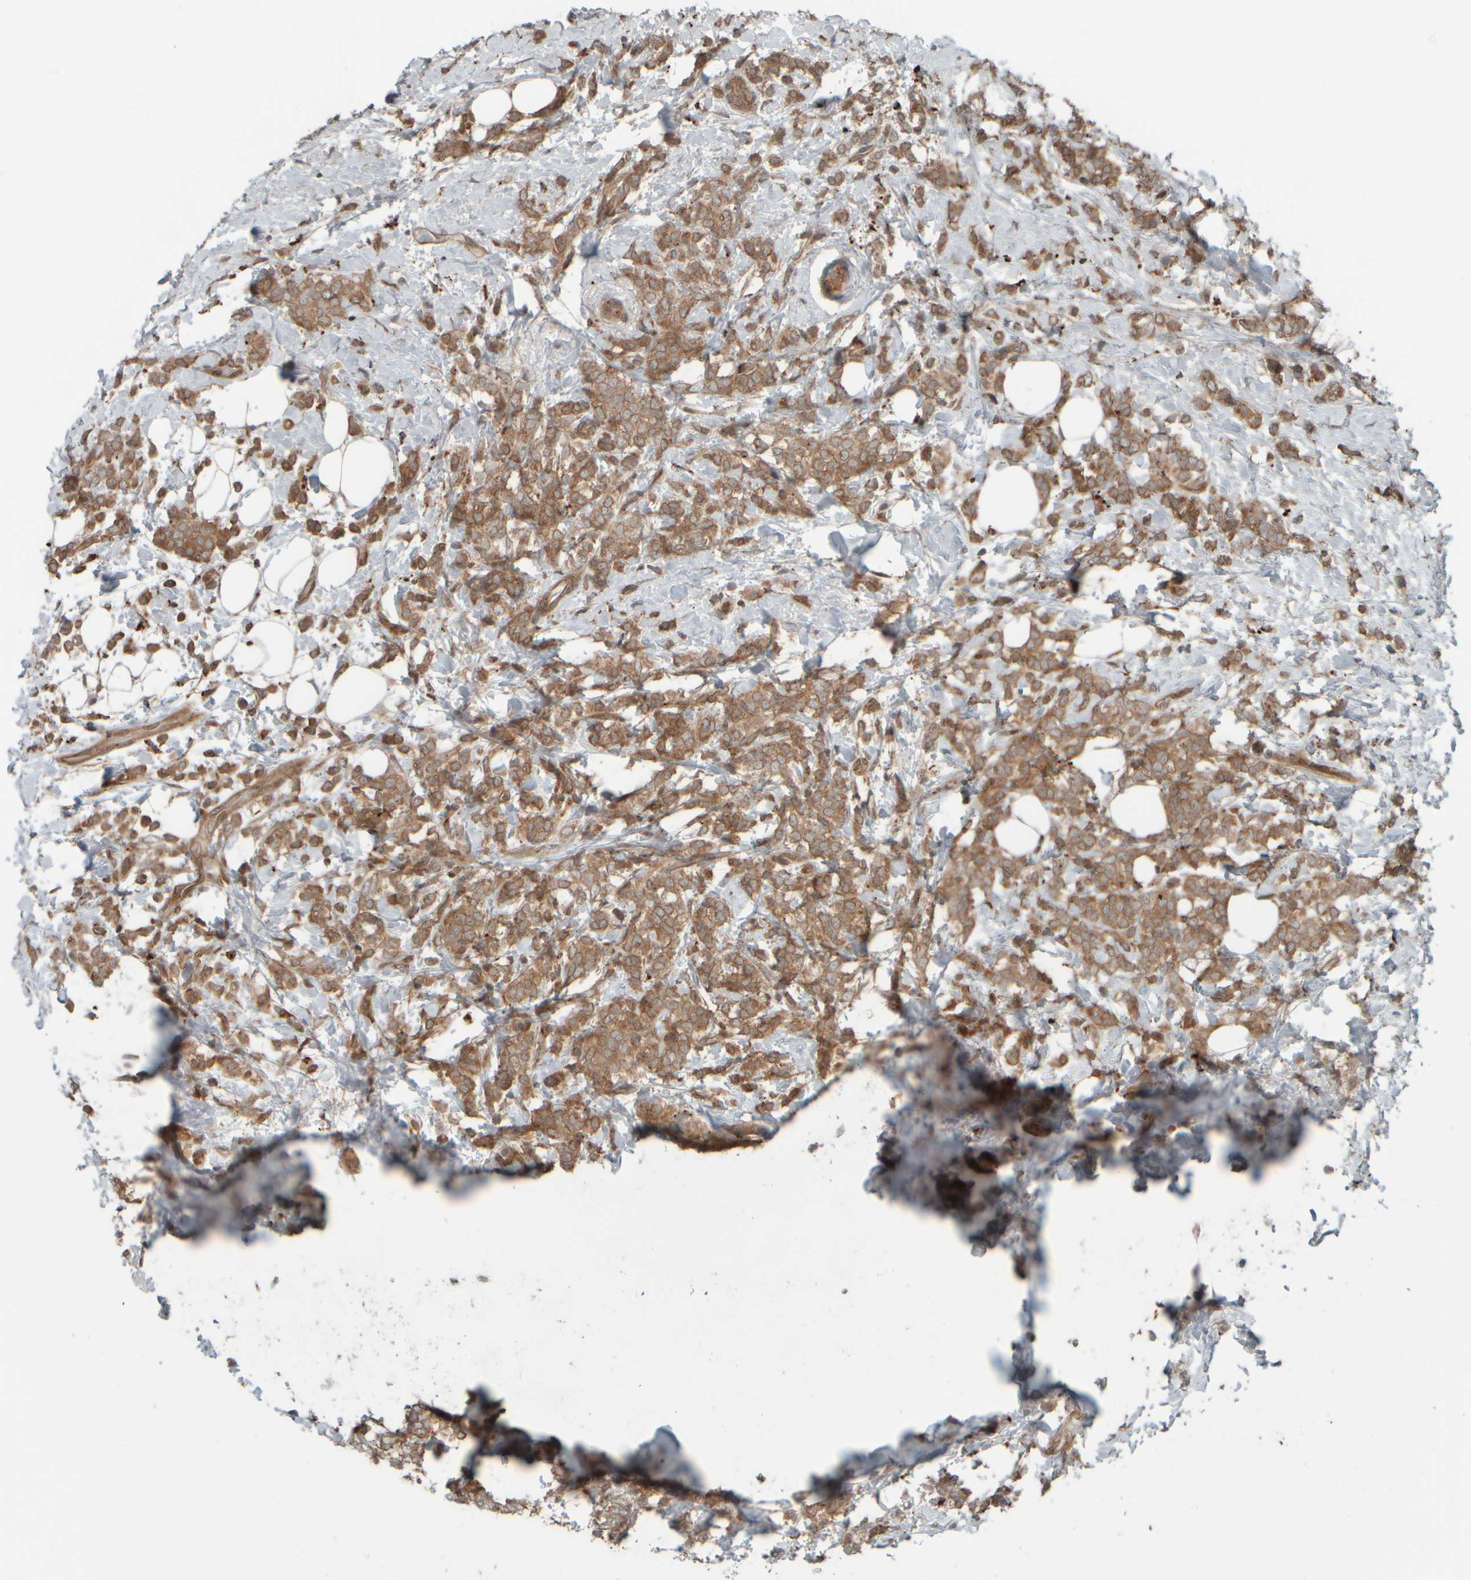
{"staining": {"intensity": "moderate", "quantity": ">75%", "location": "cytoplasmic/membranous"}, "tissue": "breast cancer", "cell_type": "Tumor cells", "image_type": "cancer", "snomed": [{"axis": "morphology", "description": "Lobular carcinoma"}, {"axis": "topography", "description": "Breast"}], "caption": "Moderate cytoplasmic/membranous staining is identified in about >75% of tumor cells in lobular carcinoma (breast).", "gene": "GIGYF1", "patient": {"sex": "female", "age": 50}}